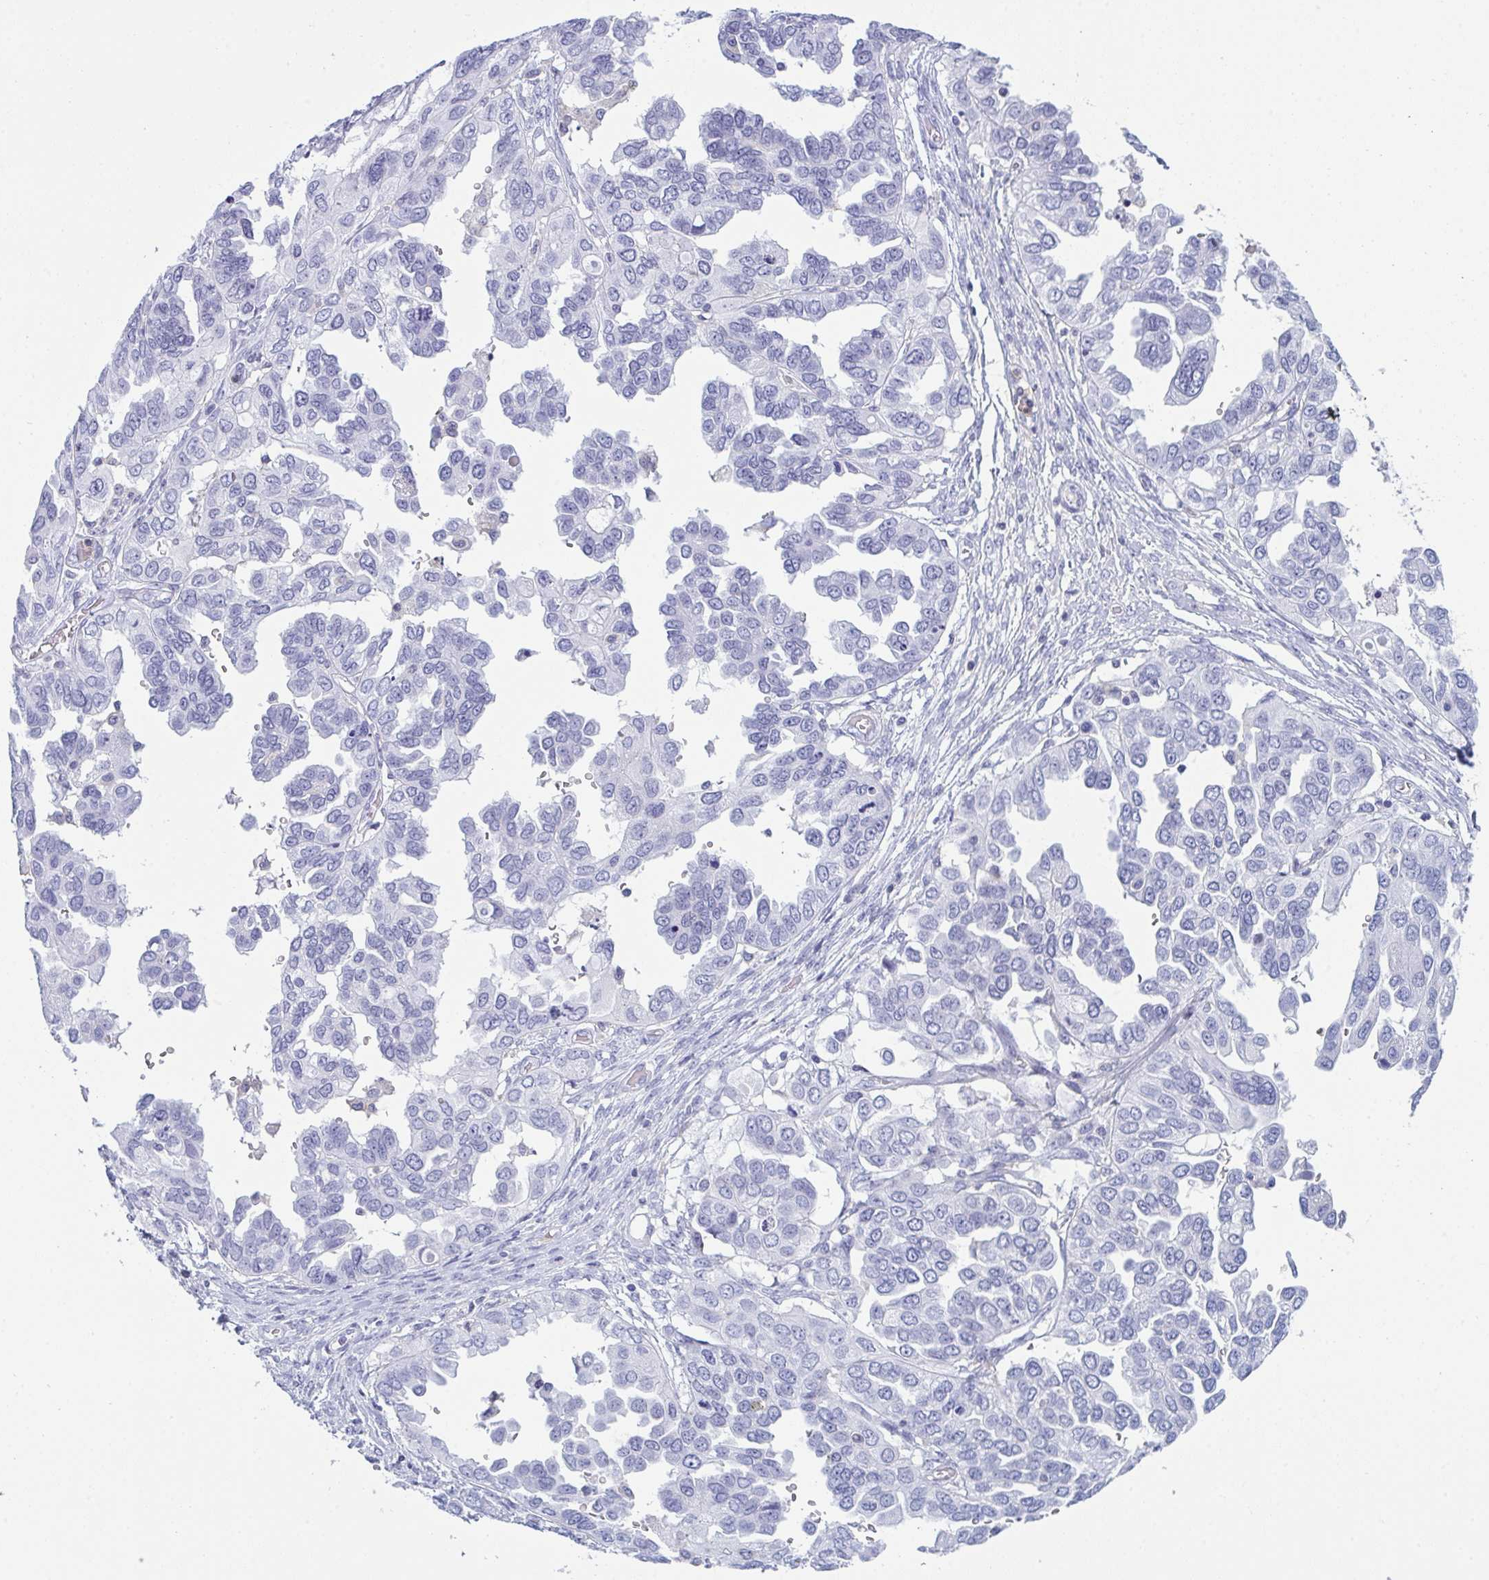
{"staining": {"intensity": "negative", "quantity": "none", "location": "none"}, "tissue": "ovarian cancer", "cell_type": "Tumor cells", "image_type": "cancer", "snomed": [{"axis": "morphology", "description": "Cystadenocarcinoma, serous, NOS"}, {"axis": "topography", "description": "Ovary"}], "caption": "Immunohistochemistry histopathology image of neoplastic tissue: human ovarian cancer (serous cystadenocarcinoma) stained with DAB reveals no significant protein positivity in tumor cells.", "gene": "MYO1F", "patient": {"sex": "female", "age": 53}}